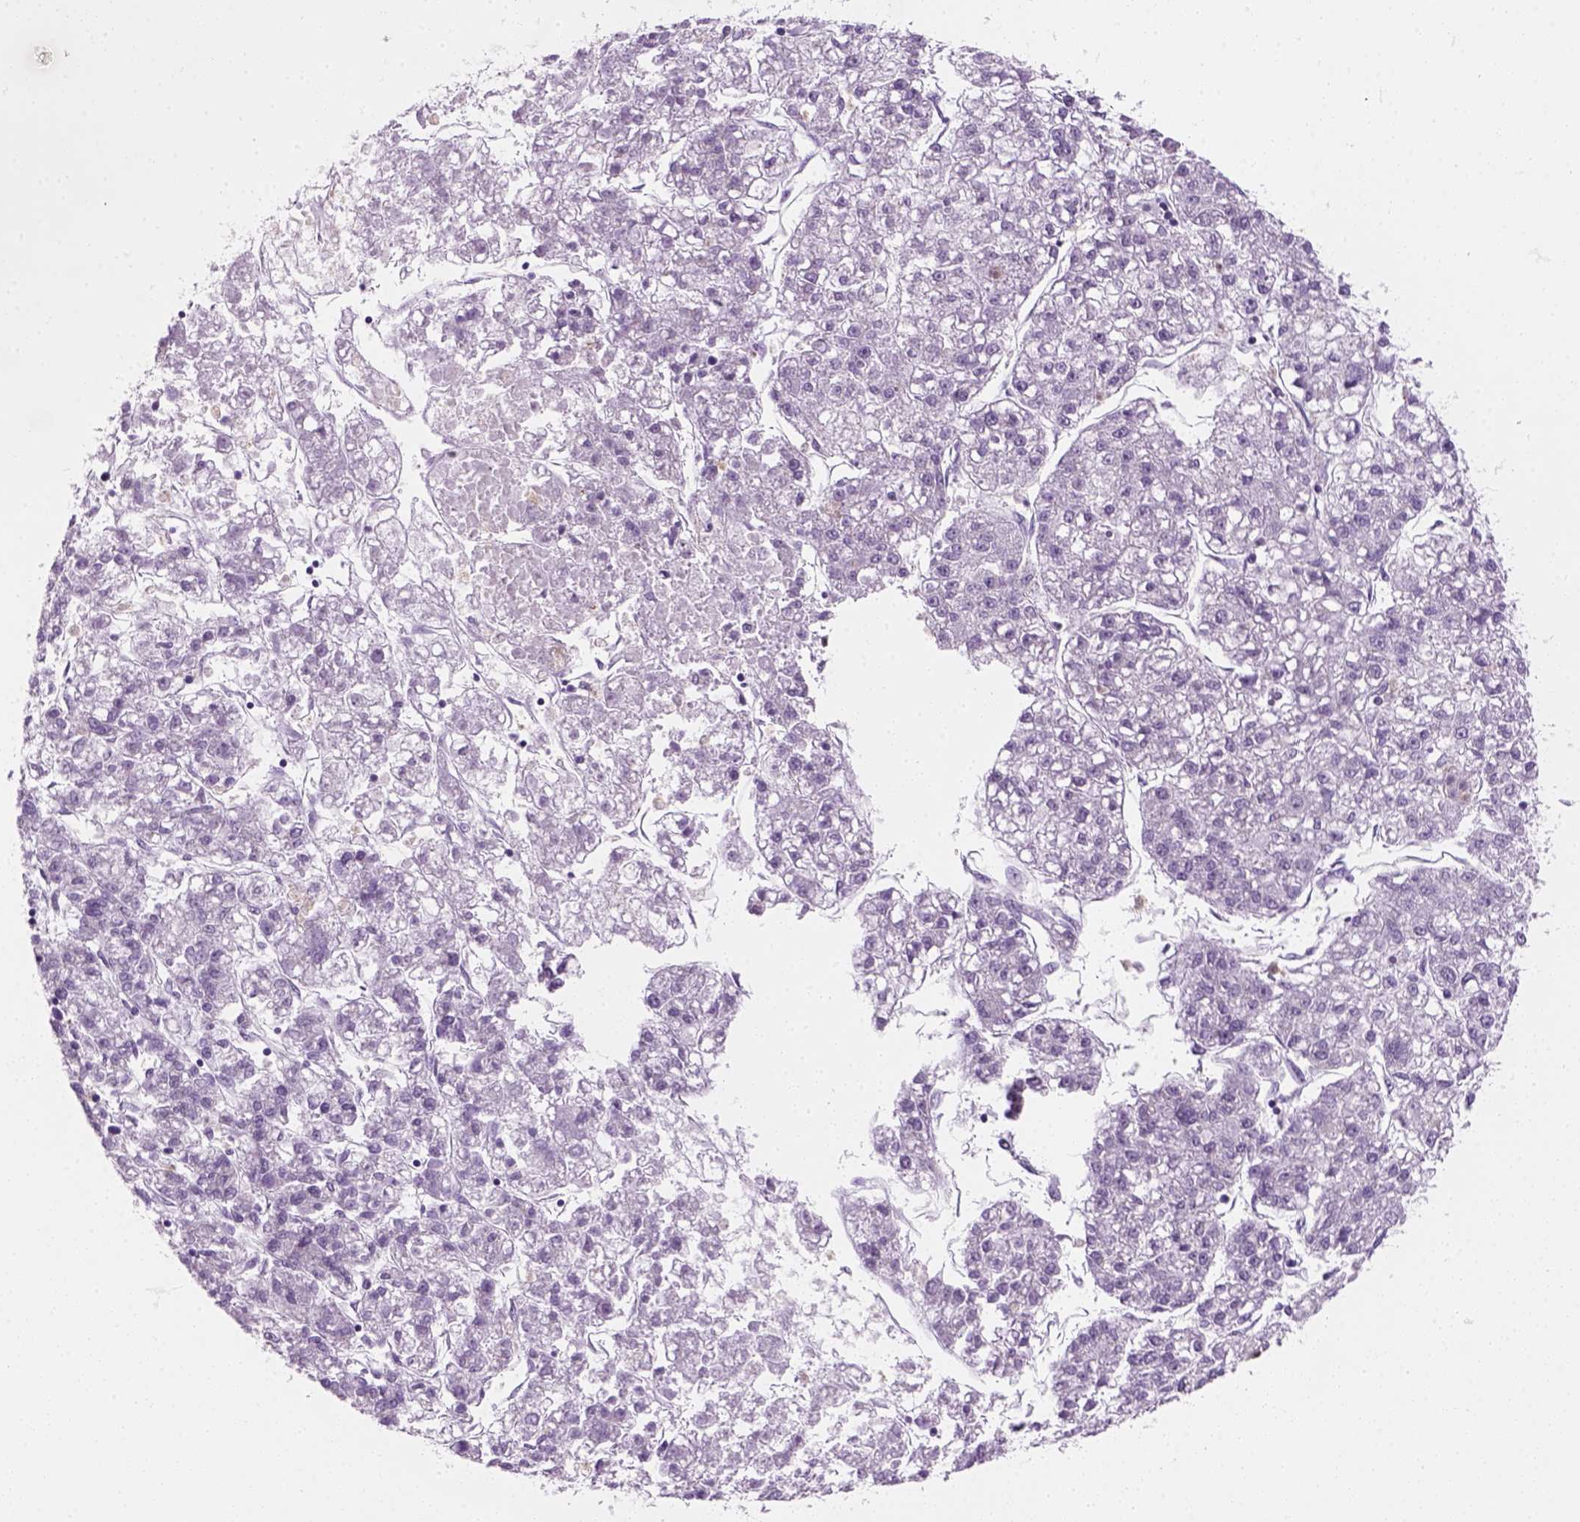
{"staining": {"intensity": "negative", "quantity": "none", "location": "none"}, "tissue": "liver cancer", "cell_type": "Tumor cells", "image_type": "cancer", "snomed": [{"axis": "morphology", "description": "Carcinoma, Hepatocellular, NOS"}, {"axis": "topography", "description": "Liver"}], "caption": "IHC micrograph of liver cancer stained for a protein (brown), which demonstrates no expression in tumor cells. The staining is performed using DAB (3,3'-diaminobenzidine) brown chromogen with nuclei counter-stained in using hematoxylin.", "gene": "IL4", "patient": {"sex": "male", "age": 56}}